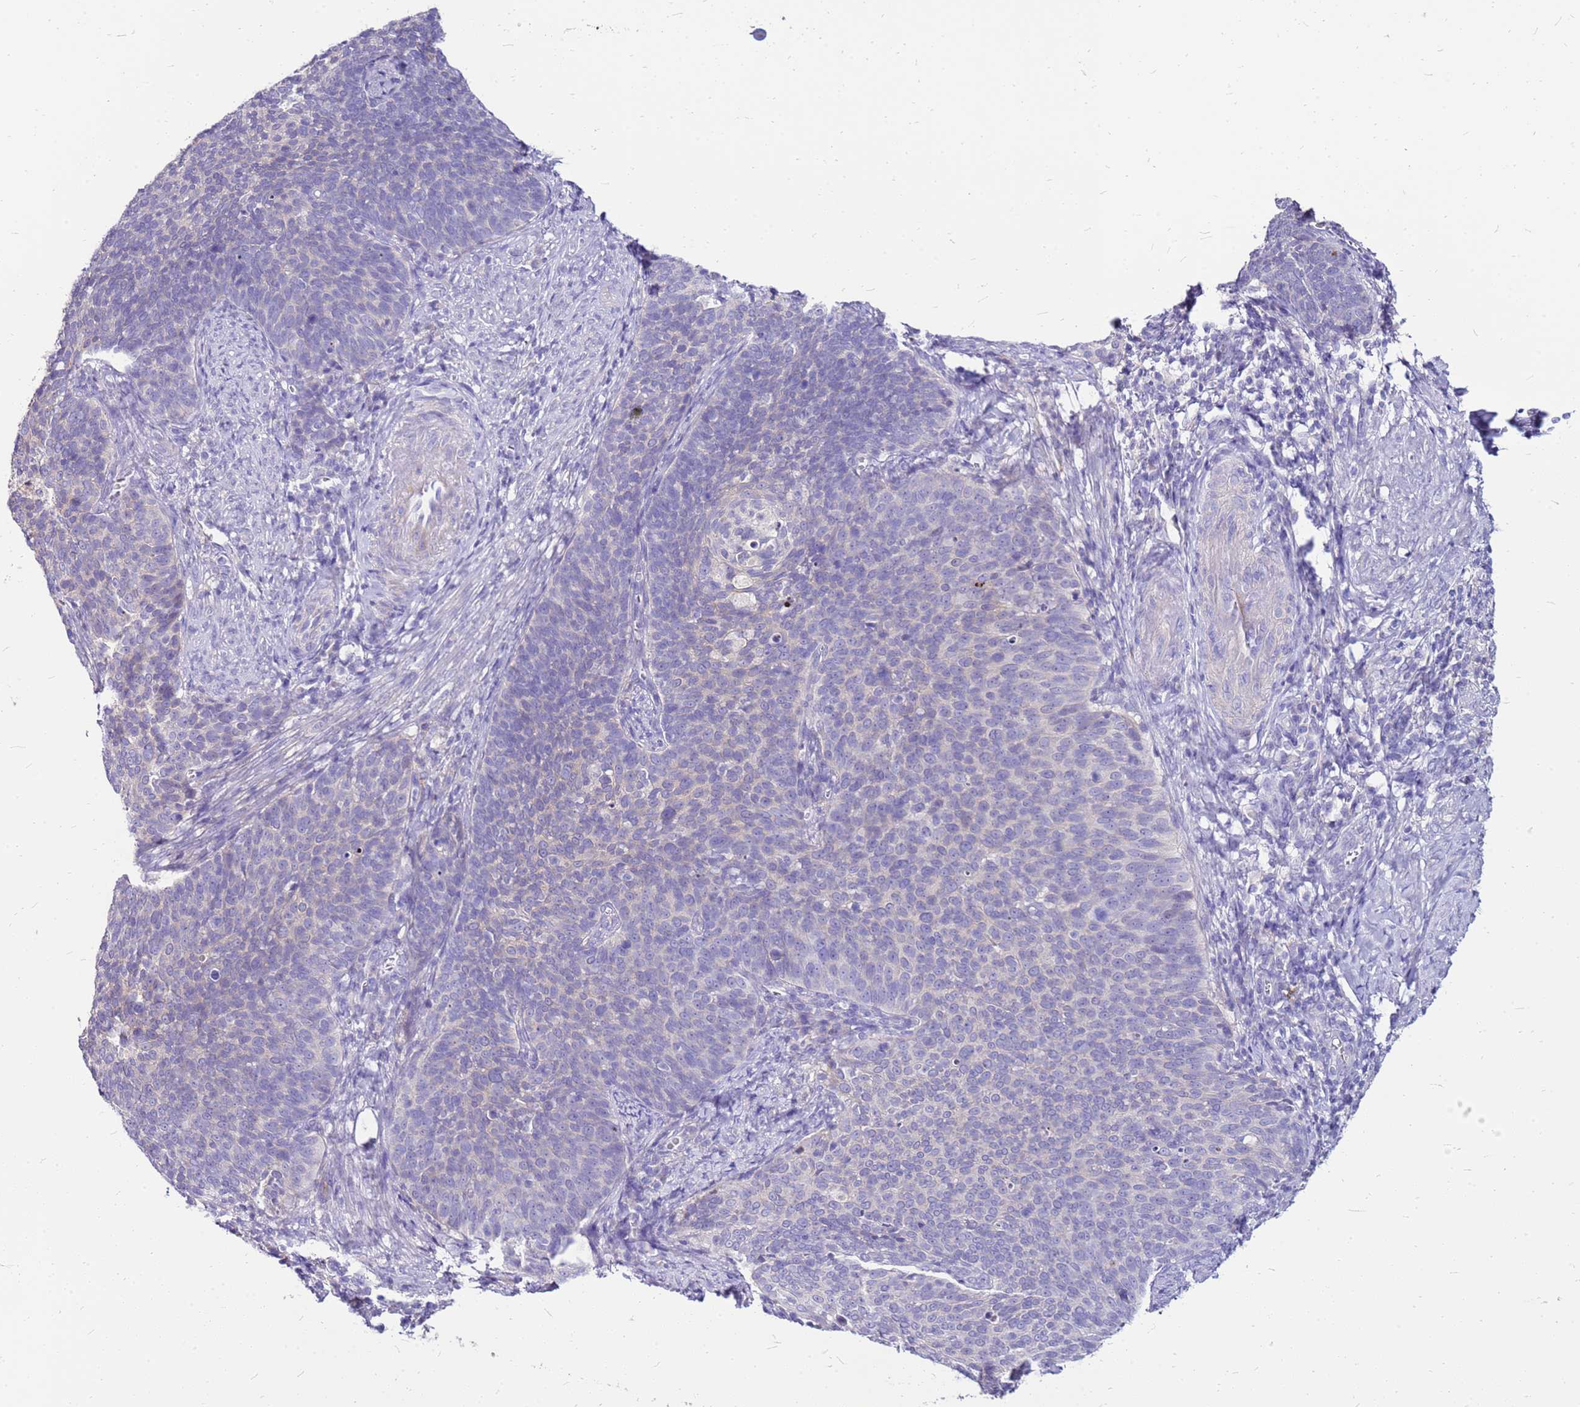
{"staining": {"intensity": "negative", "quantity": "none", "location": "none"}, "tissue": "cervical cancer", "cell_type": "Tumor cells", "image_type": "cancer", "snomed": [{"axis": "morphology", "description": "Normal tissue, NOS"}, {"axis": "morphology", "description": "Squamous cell carcinoma, NOS"}, {"axis": "topography", "description": "Cervix"}], "caption": "The photomicrograph exhibits no significant staining in tumor cells of cervical cancer.", "gene": "DCDC2B", "patient": {"sex": "female", "age": 39}}